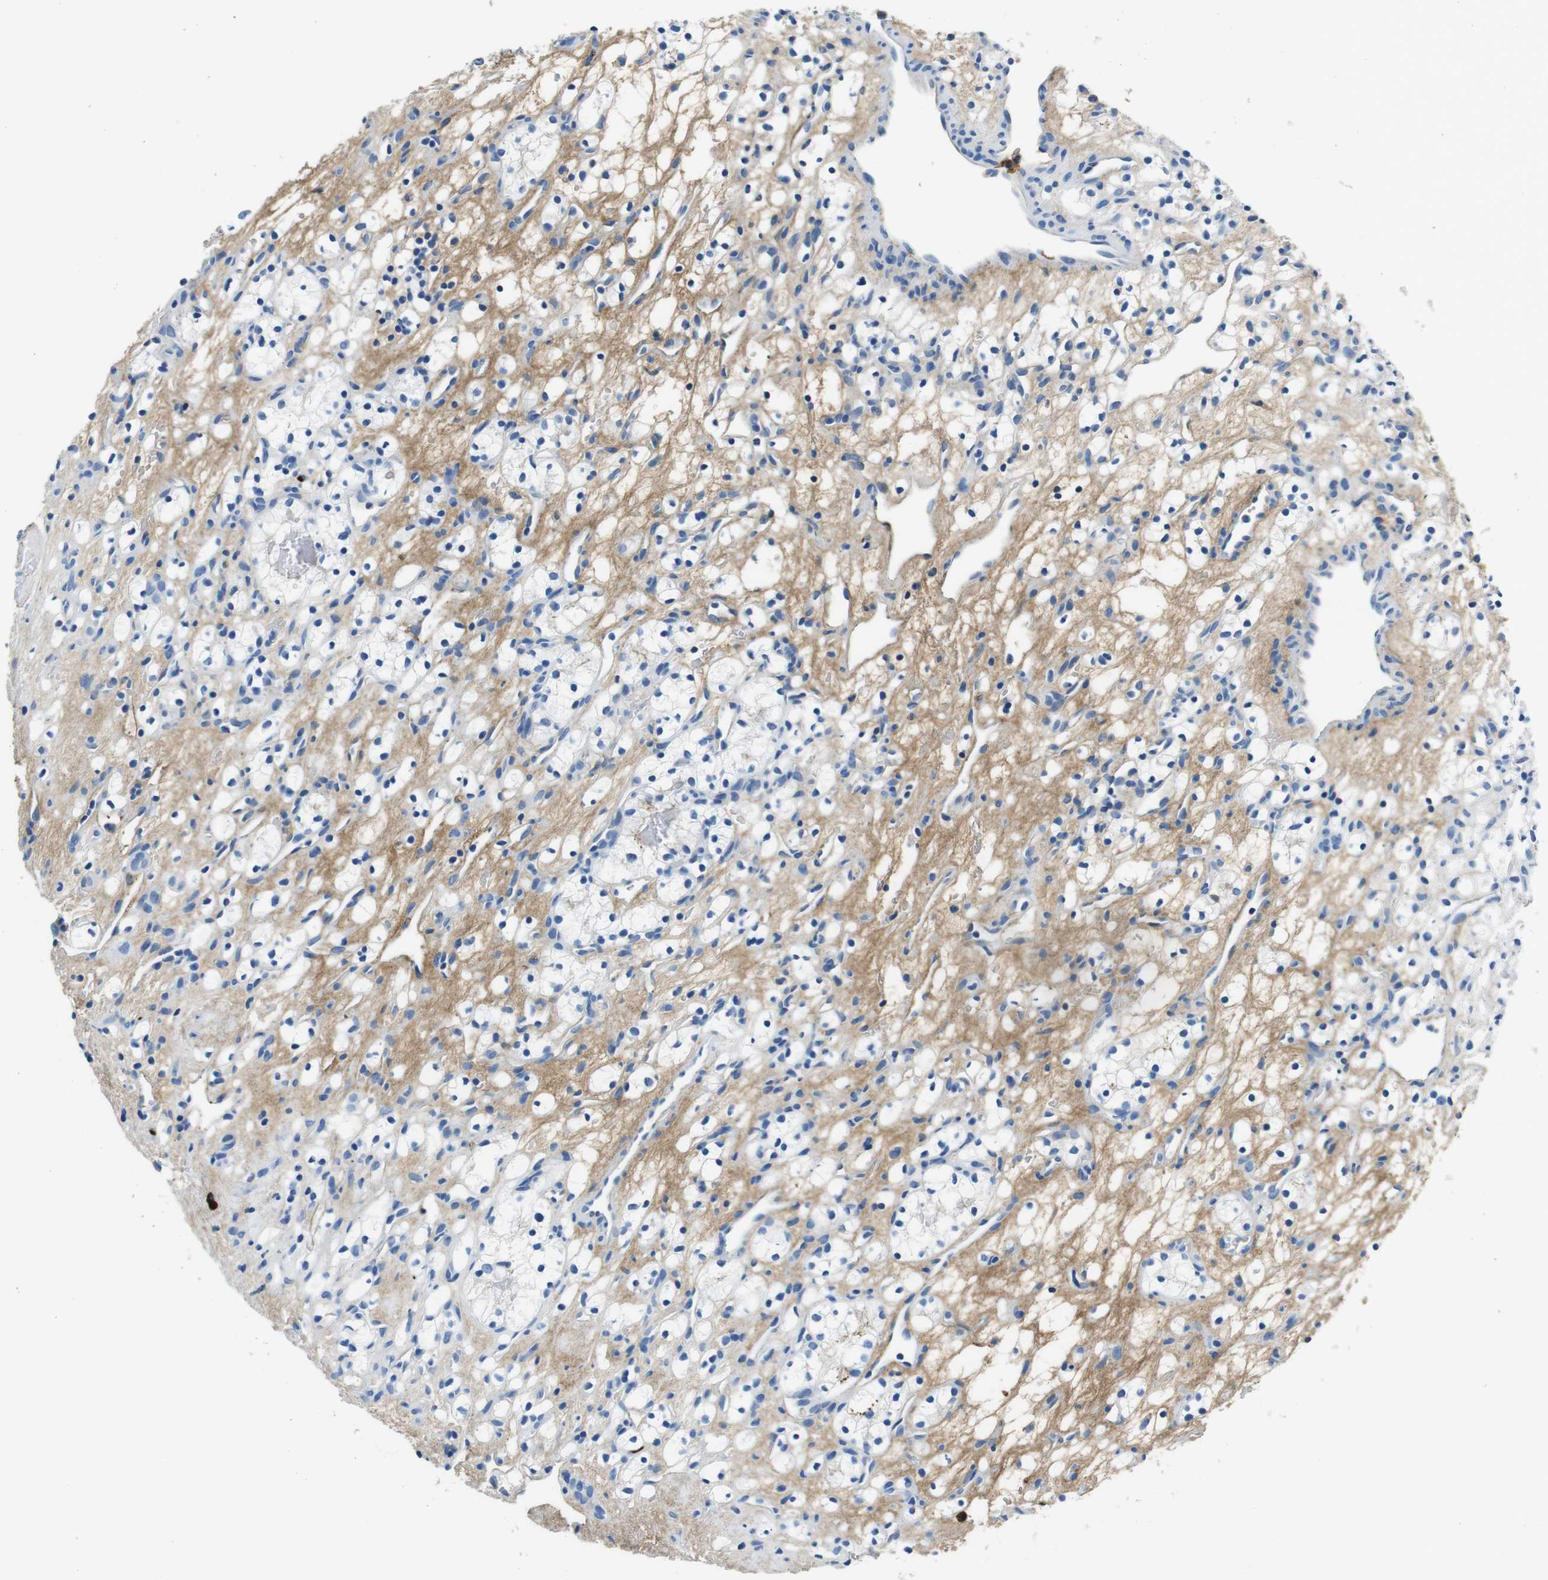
{"staining": {"intensity": "negative", "quantity": "none", "location": "none"}, "tissue": "renal cancer", "cell_type": "Tumor cells", "image_type": "cancer", "snomed": [{"axis": "morphology", "description": "Adenocarcinoma, NOS"}, {"axis": "topography", "description": "Kidney"}], "caption": "Immunohistochemistry (IHC) photomicrograph of neoplastic tissue: human adenocarcinoma (renal) stained with DAB (3,3'-diaminobenzidine) reveals no significant protein staining in tumor cells. Brightfield microscopy of IHC stained with DAB (brown) and hematoxylin (blue), captured at high magnification.", "gene": "IGKC", "patient": {"sex": "female", "age": 60}}